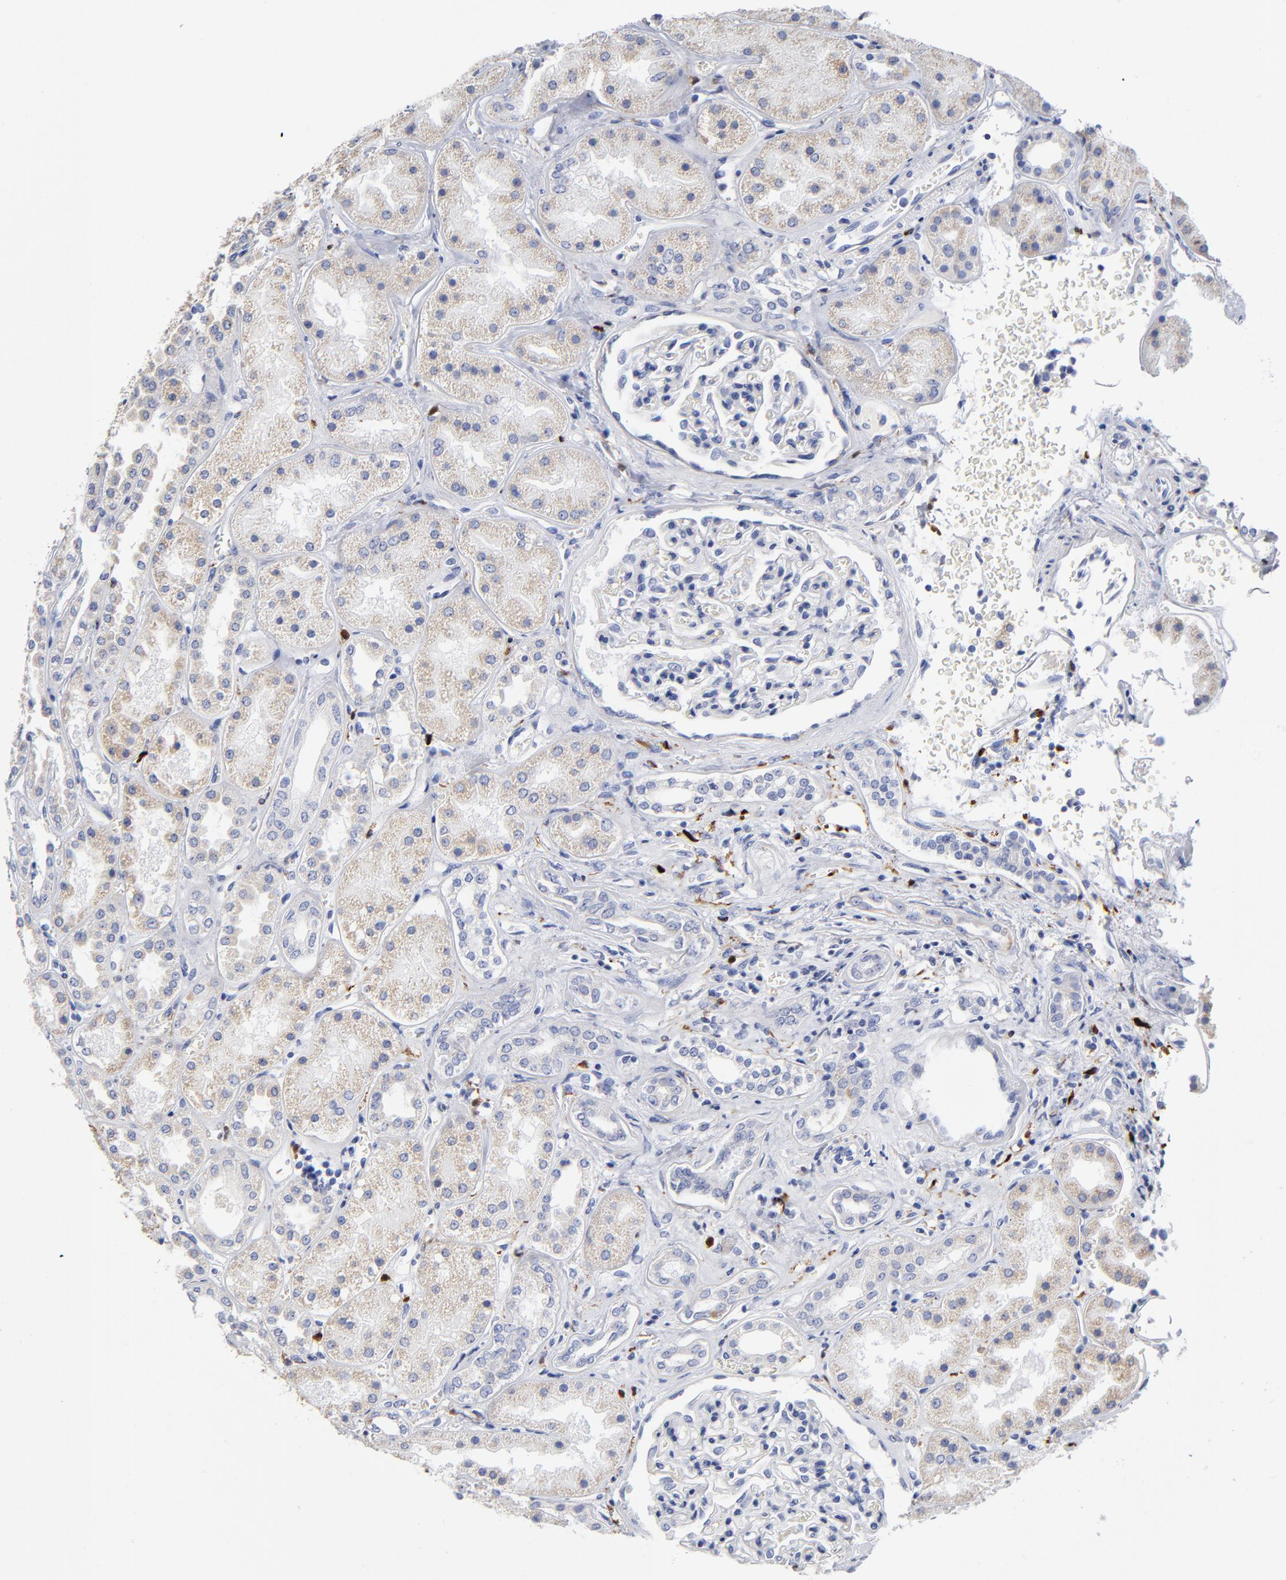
{"staining": {"intensity": "negative", "quantity": "none", "location": "none"}, "tissue": "kidney", "cell_type": "Cells in glomeruli", "image_type": "normal", "snomed": [{"axis": "morphology", "description": "Normal tissue, NOS"}, {"axis": "topography", "description": "Kidney"}], "caption": "Kidney was stained to show a protein in brown. There is no significant staining in cells in glomeruli. The staining was performed using DAB (3,3'-diaminobenzidine) to visualize the protein expression in brown, while the nuclei were stained in blue with hematoxylin (Magnification: 20x).", "gene": "PTP4A1", "patient": {"sex": "male", "age": 28}}